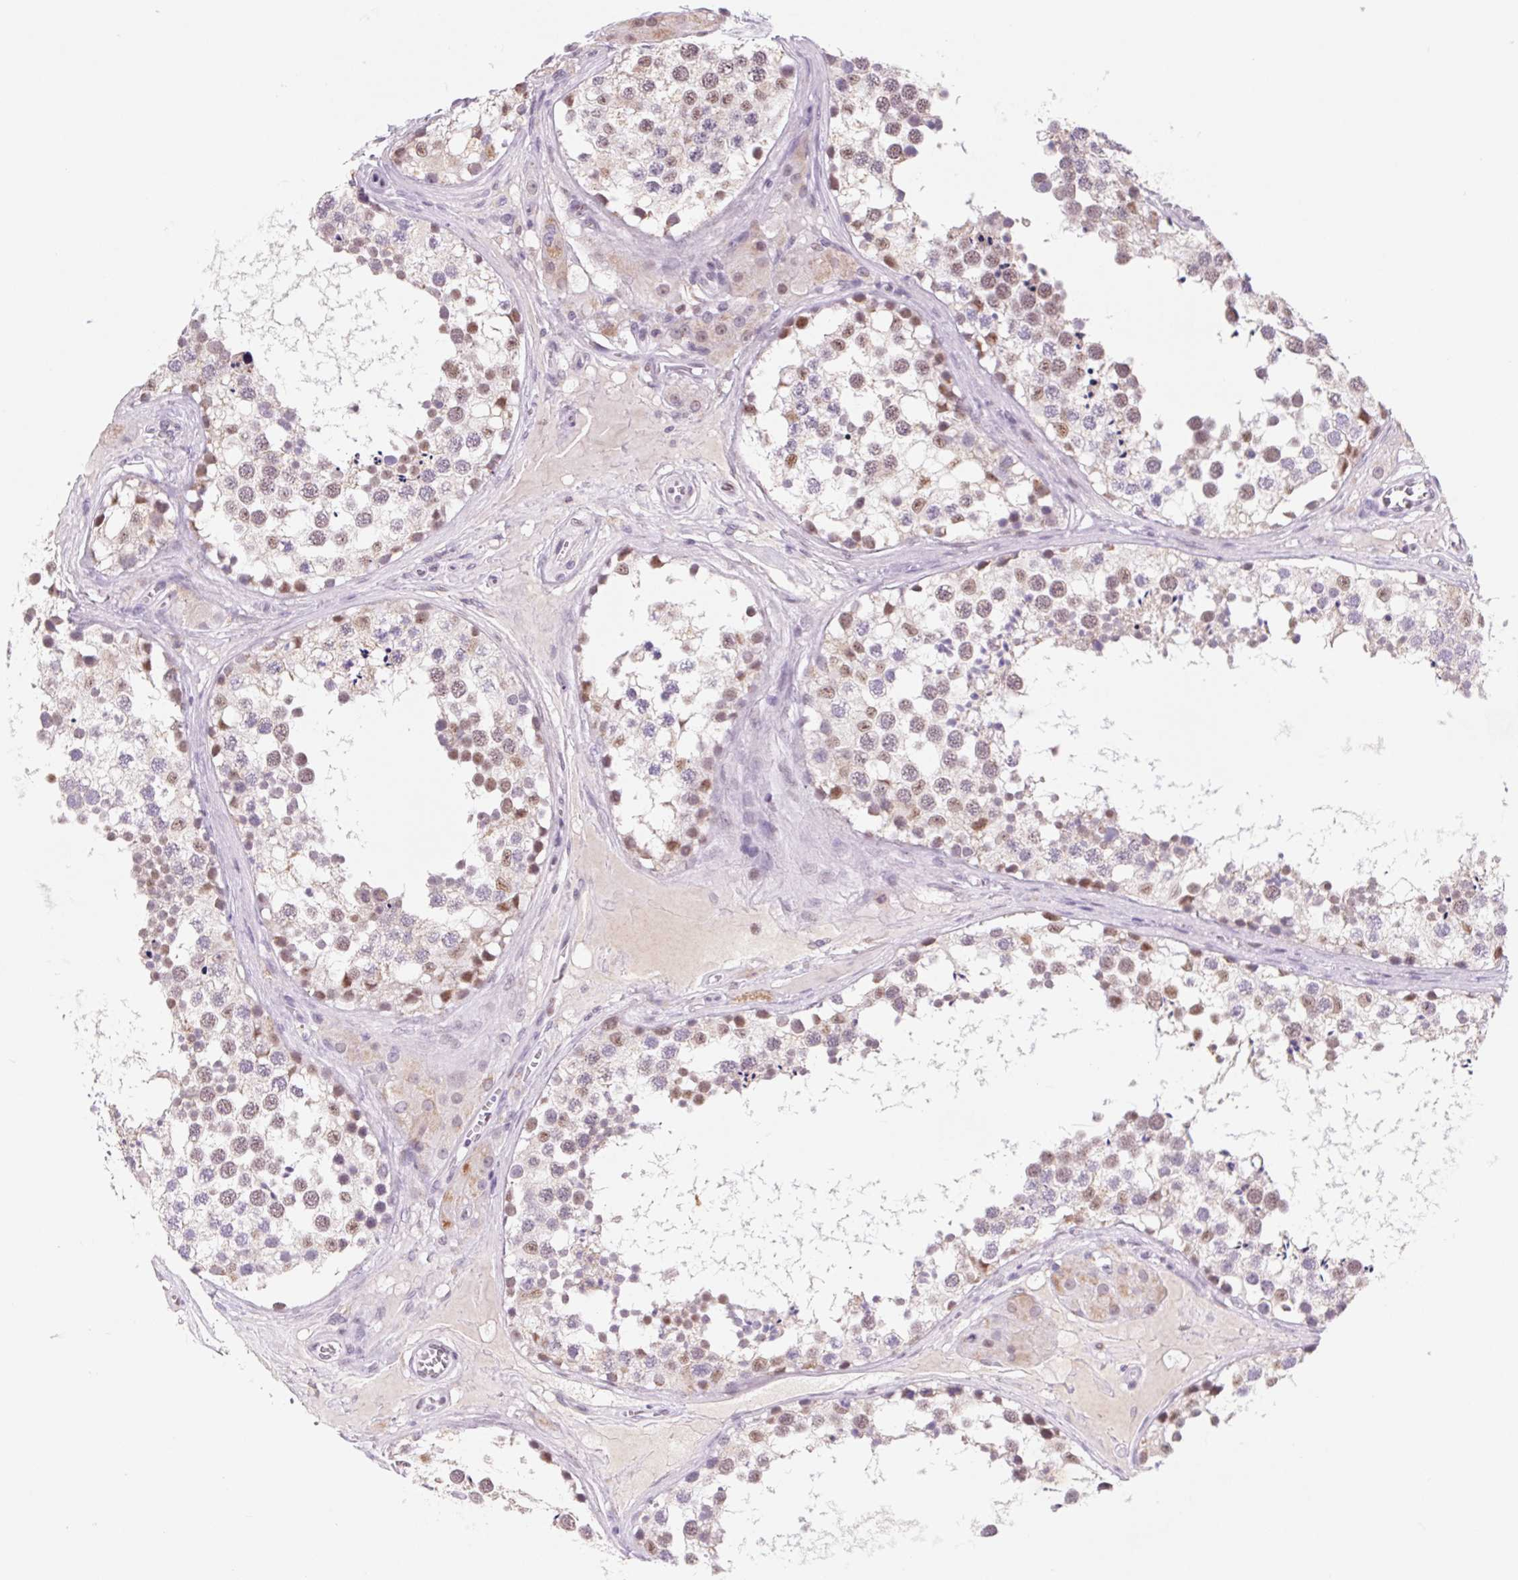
{"staining": {"intensity": "moderate", "quantity": "25%-75%", "location": "nuclear"}, "tissue": "testis", "cell_type": "Cells in seminiferous ducts", "image_type": "normal", "snomed": [{"axis": "morphology", "description": "Normal tissue, NOS"}, {"axis": "morphology", "description": "Seminoma, NOS"}, {"axis": "topography", "description": "Testis"}], "caption": "This image displays immunohistochemistry (IHC) staining of benign human testis, with medium moderate nuclear staining in approximately 25%-75% of cells in seminiferous ducts.", "gene": "DPPA5", "patient": {"sex": "male", "age": 65}}